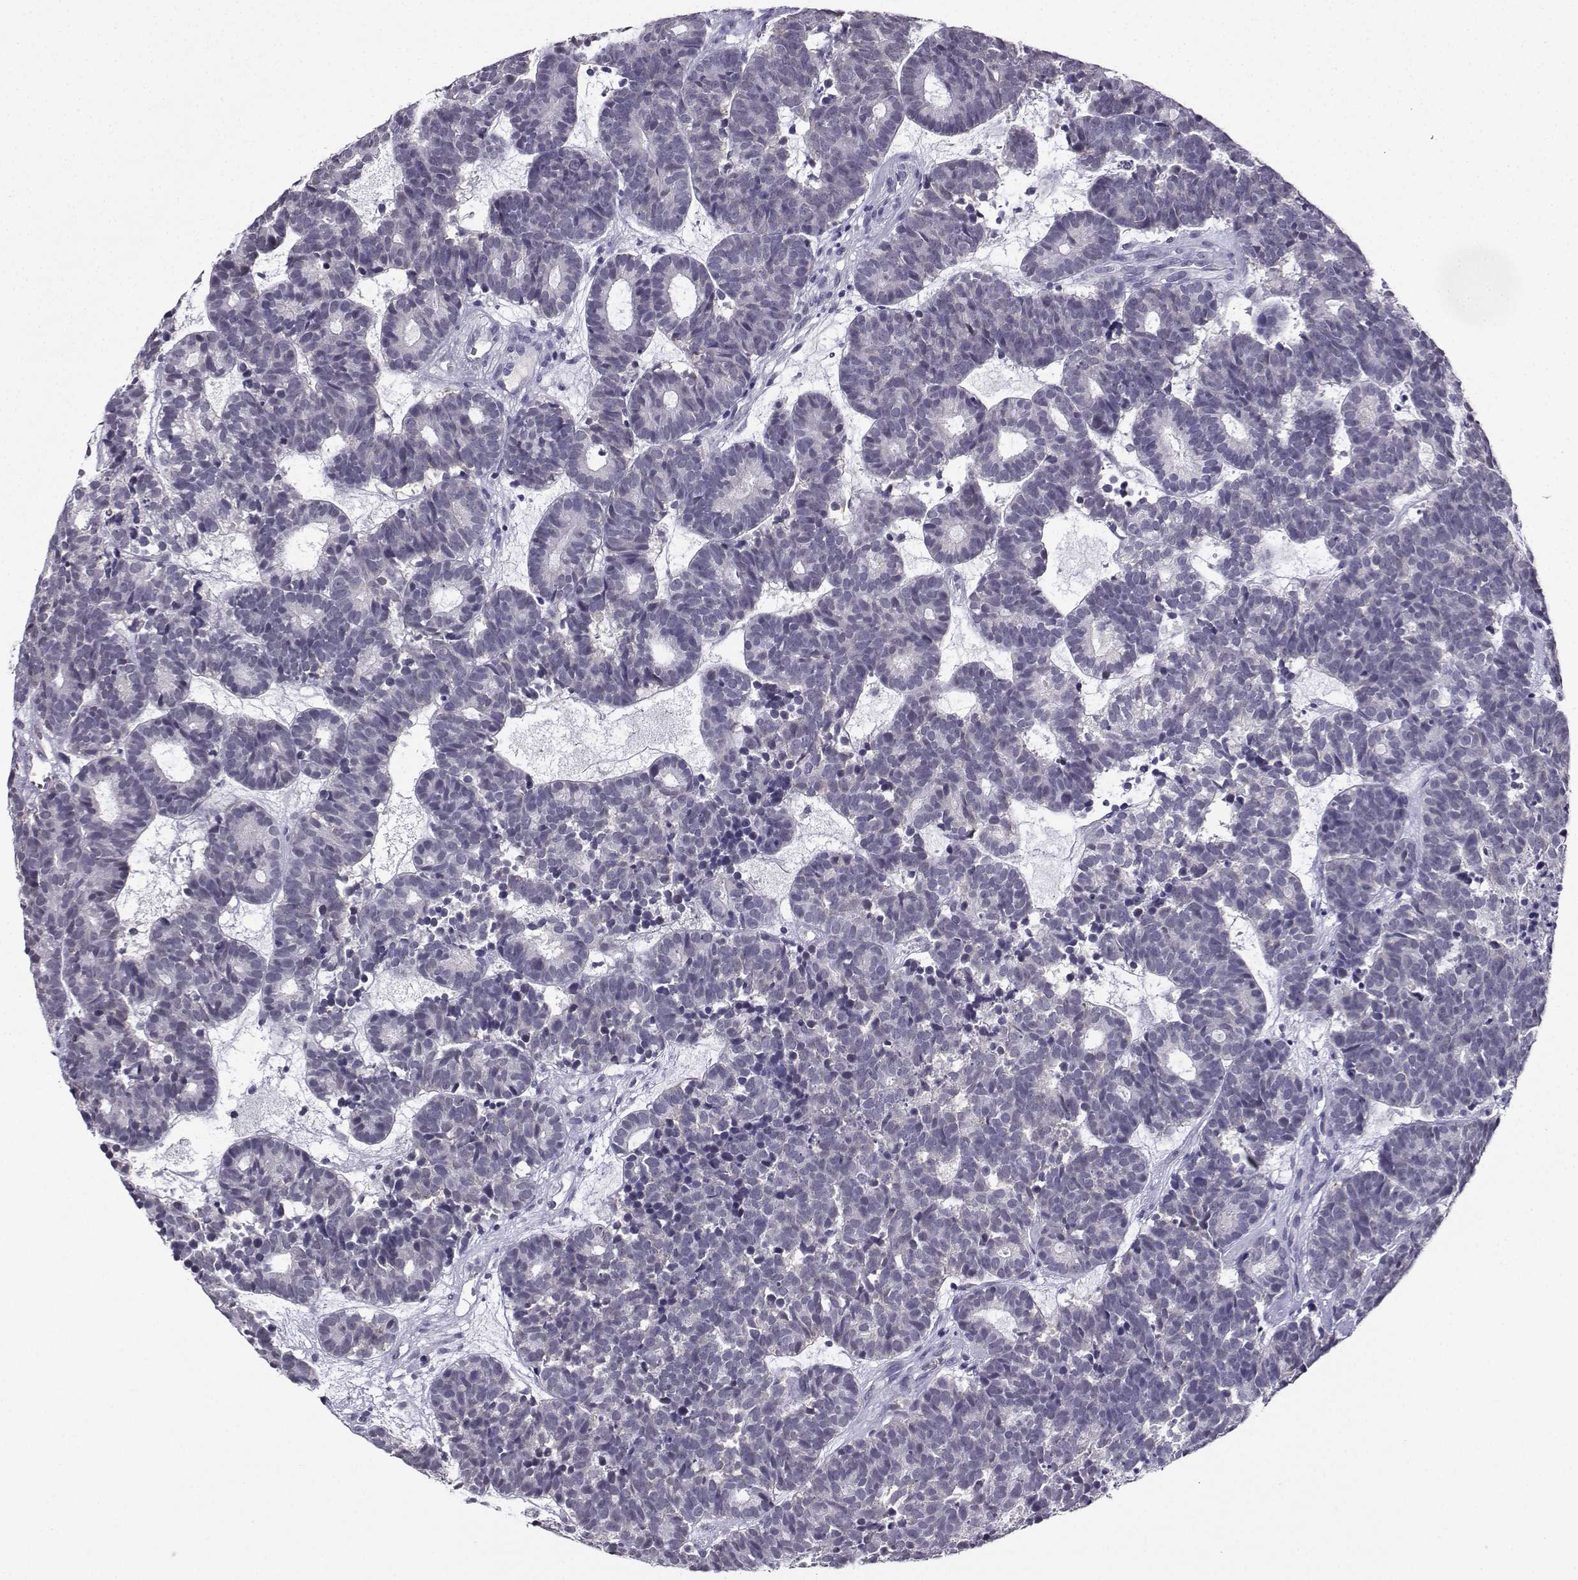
{"staining": {"intensity": "negative", "quantity": "none", "location": "none"}, "tissue": "head and neck cancer", "cell_type": "Tumor cells", "image_type": "cancer", "snomed": [{"axis": "morphology", "description": "Adenocarcinoma, NOS"}, {"axis": "topography", "description": "Head-Neck"}], "caption": "Human adenocarcinoma (head and neck) stained for a protein using immunohistochemistry reveals no expression in tumor cells.", "gene": "LRFN2", "patient": {"sex": "female", "age": 81}}